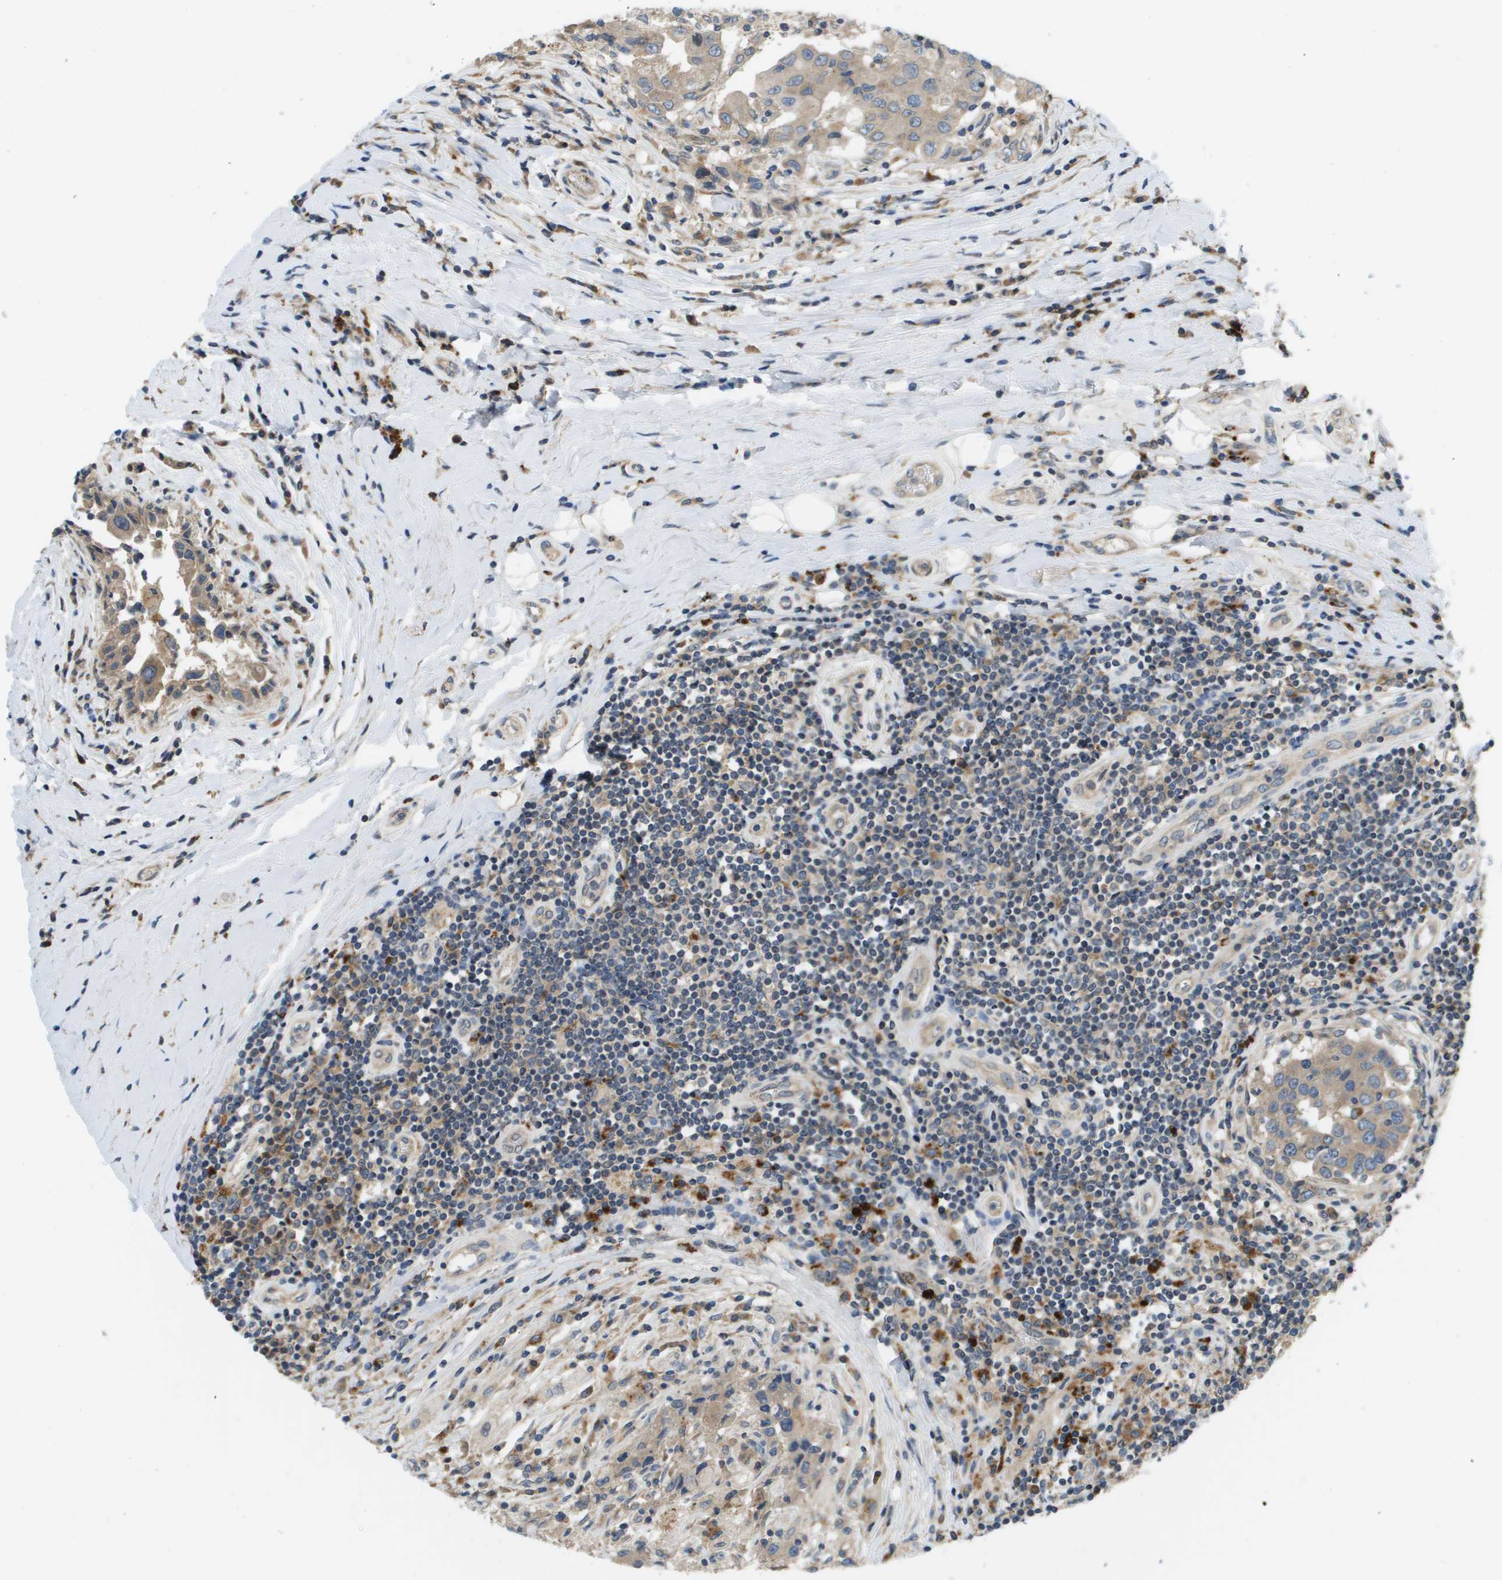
{"staining": {"intensity": "weak", "quantity": "25%-75%", "location": "cytoplasmic/membranous"}, "tissue": "breast cancer", "cell_type": "Tumor cells", "image_type": "cancer", "snomed": [{"axis": "morphology", "description": "Duct carcinoma"}, {"axis": "topography", "description": "Breast"}], "caption": "Brown immunohistochemical staining in breast cancer shows weak cytoplasmic/membranous expression in approximately 25%-75% of tumor cells. (IHC, brightfield microscopy, high magnification).", "gene": "SLC25A20", "patient": {"sex": "female", "age": 27}}